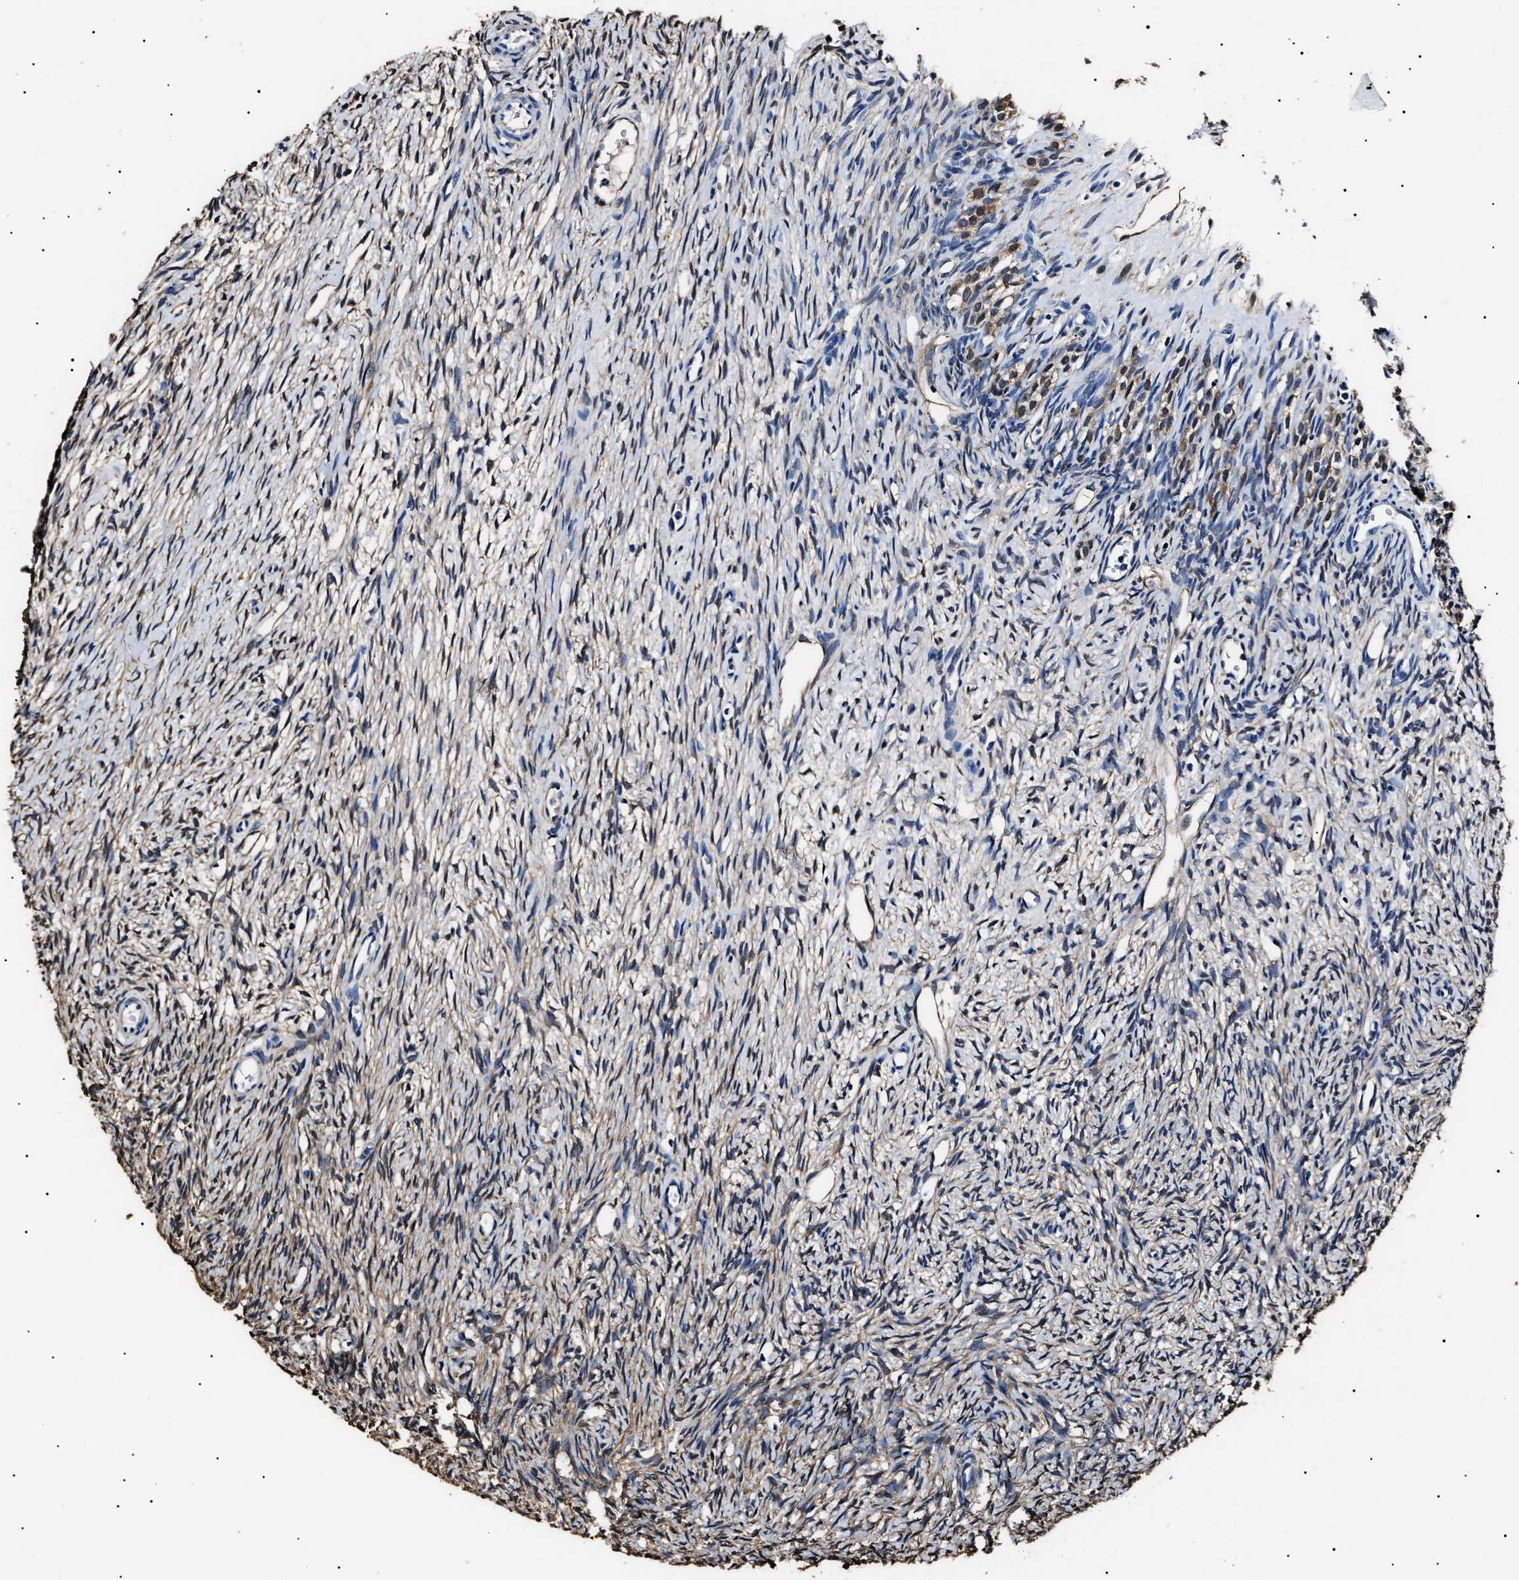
{"staining": {"intensity": "negative", "quantity": "none", "location": "none"}, "tissue": "ovary", "cell_type": "Follicle cells", "image_type": "normal", "snomed": [{"axis": "morphology", "description": "Normal tissue, NOS"}, {"axis": "topography", "description": "Ovary"}], "caption": "Immunohistochemistry of normal human ovary demonstrates no expression in follicle cells.", "gene": "ALDH1A1", "patient": {"sex": "female", "age": 33}}